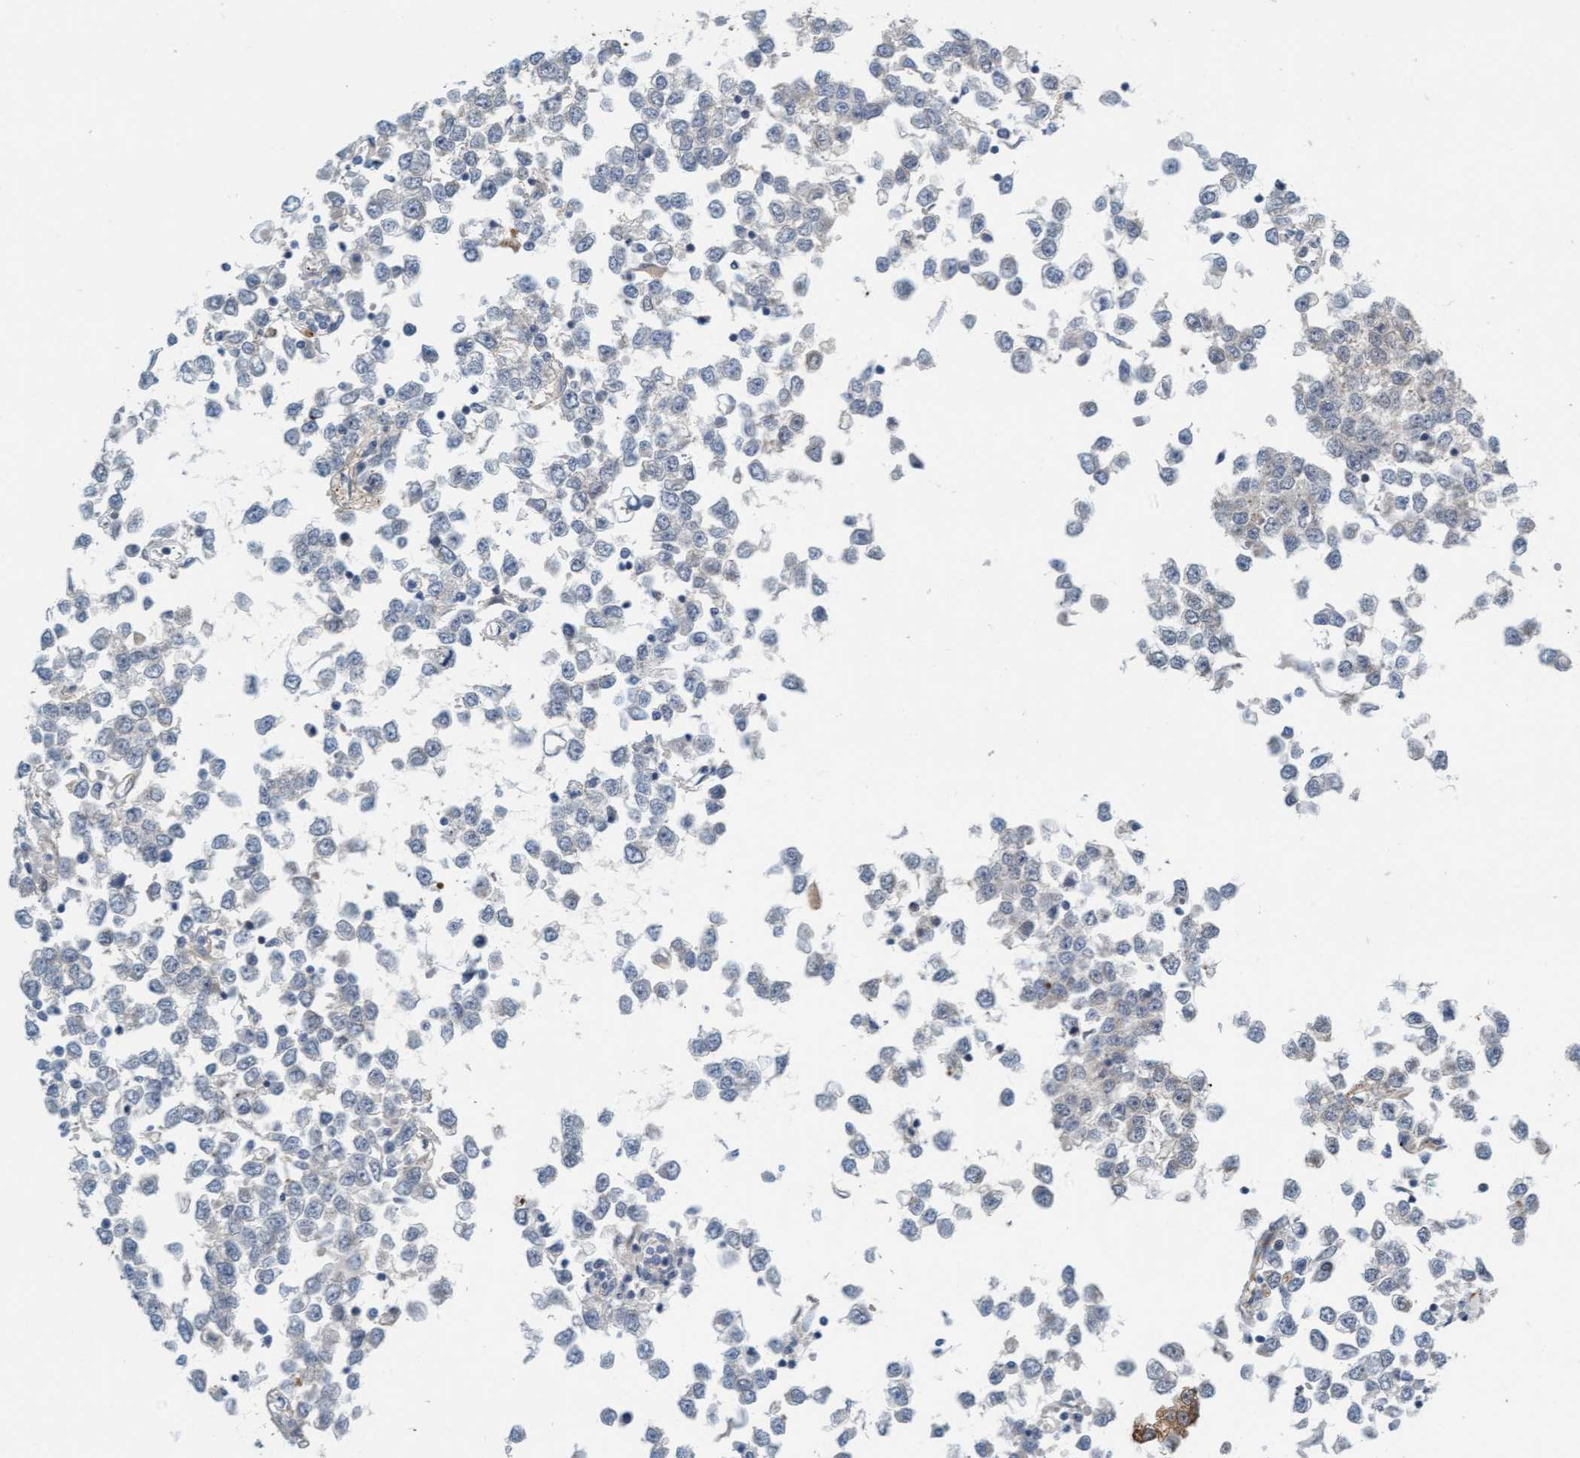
{"staining": {"intensity": "negative", "quantity": "none", "location": "none"}, "tissue": "testis cancer", "cell_type": "Tumor cells", "image_type": "cancer", "snomed": [{"axis": "morphology", "description": "Seminoma, NOS"}, {"axis": "topography", "description": "Testis"}], "caption": "This is an IHC histopathology image of human testis cancer. There is no staining in tumor cells.", "gene": "EIF4EBP1", "patient": {"sex": "male", "age": 65}}